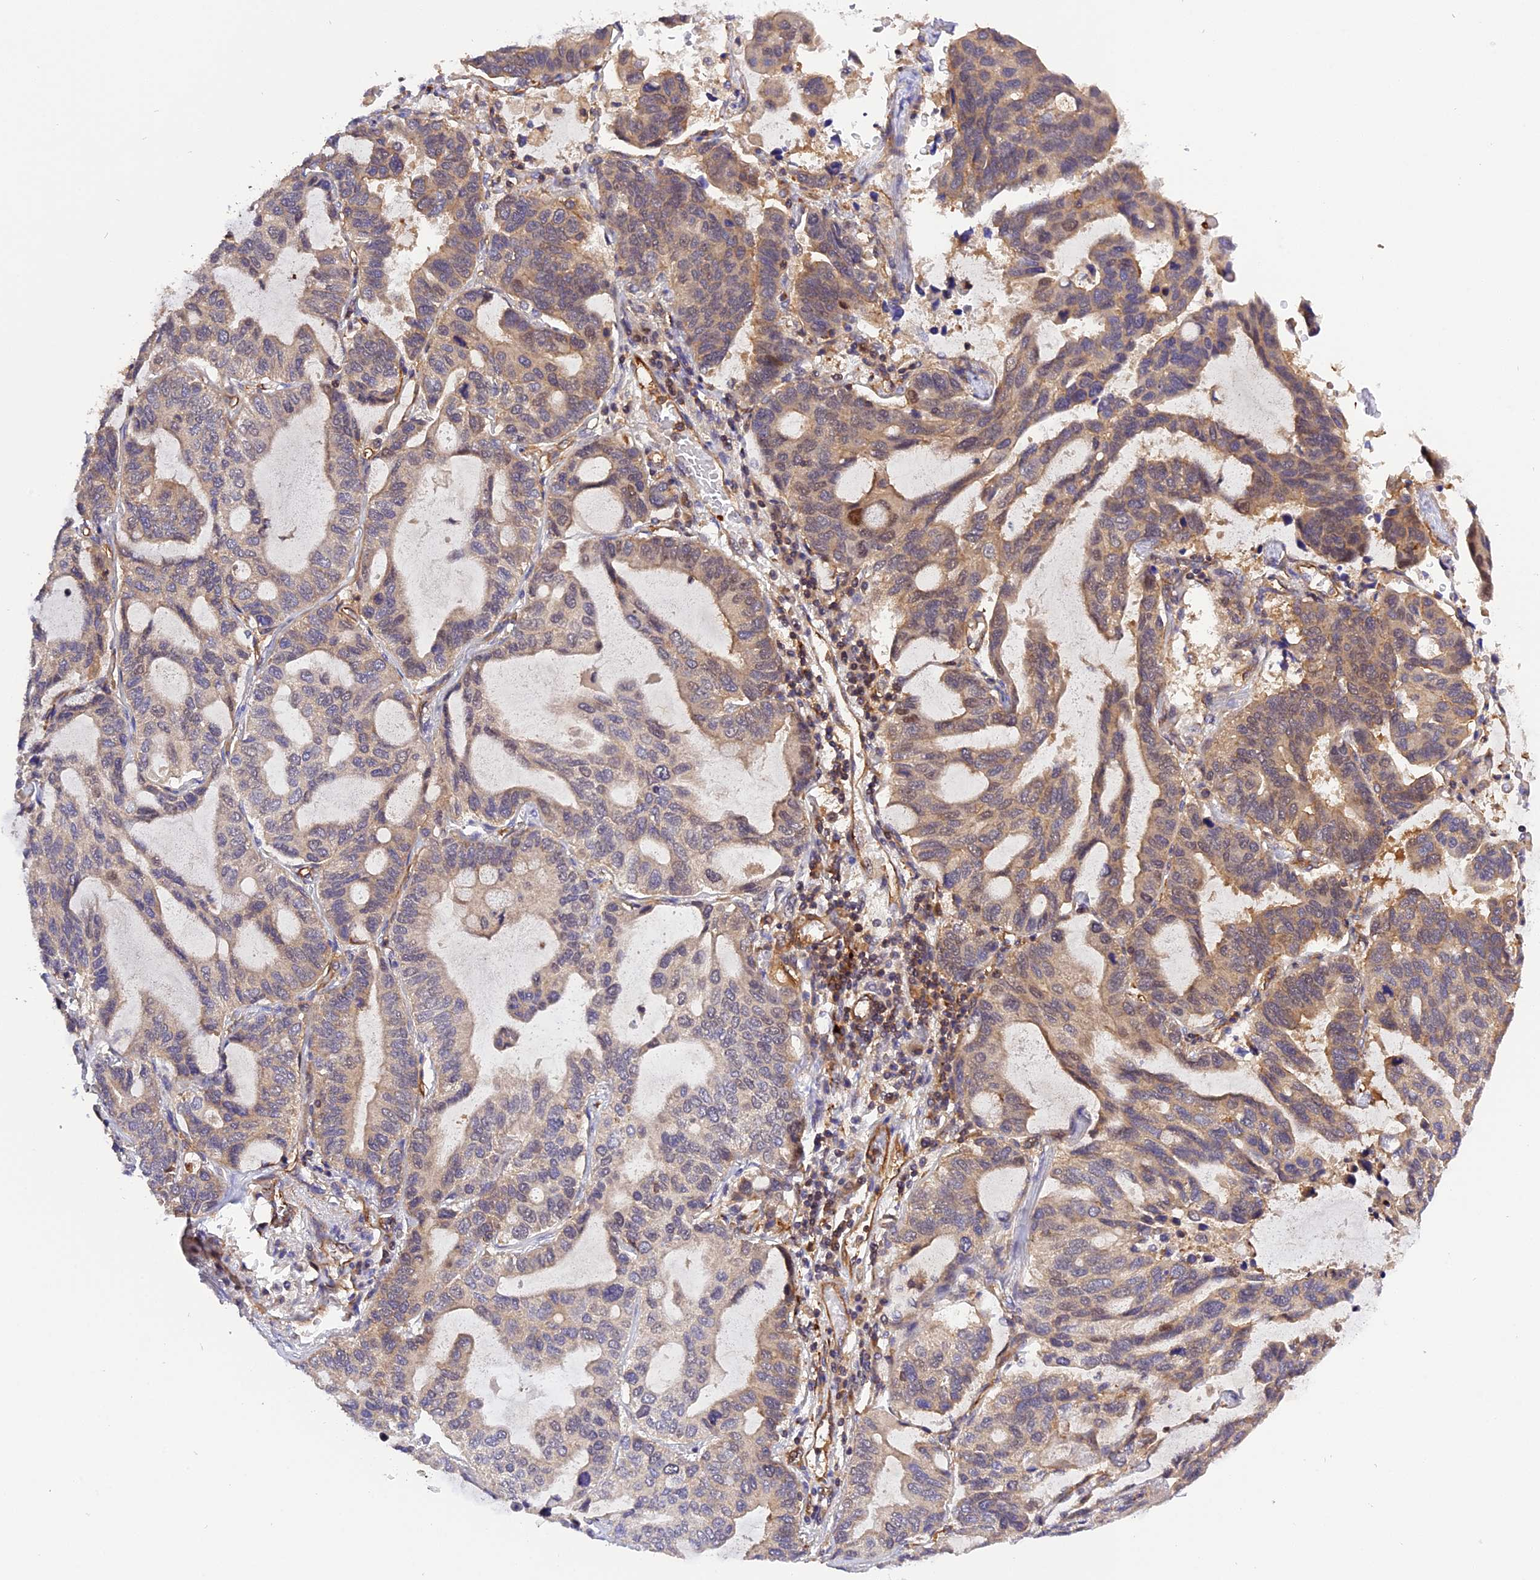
{"staining": {"intensity": "moderate", "quantity": "25%-75%", "location": "cytoplasmic/membranous"}, "tissue": "lung cancer", "cell_type": "Tumor cells", "image_type": "cancer", "snomed": [{"axis": "morphology", "description": "Adenocarcinoma, NOS"}, {"axis": "topography", "description": "Lung"}], "caption": "Immunohistochemical staining of human adenocarcinoma (lung) reveals medium levels of moderate cytoplasmic/membranous protein staining in about 25%-75% of tumor cells.", "gene": "C5orf22", "patient": {"sex": "male", "age": 64}}